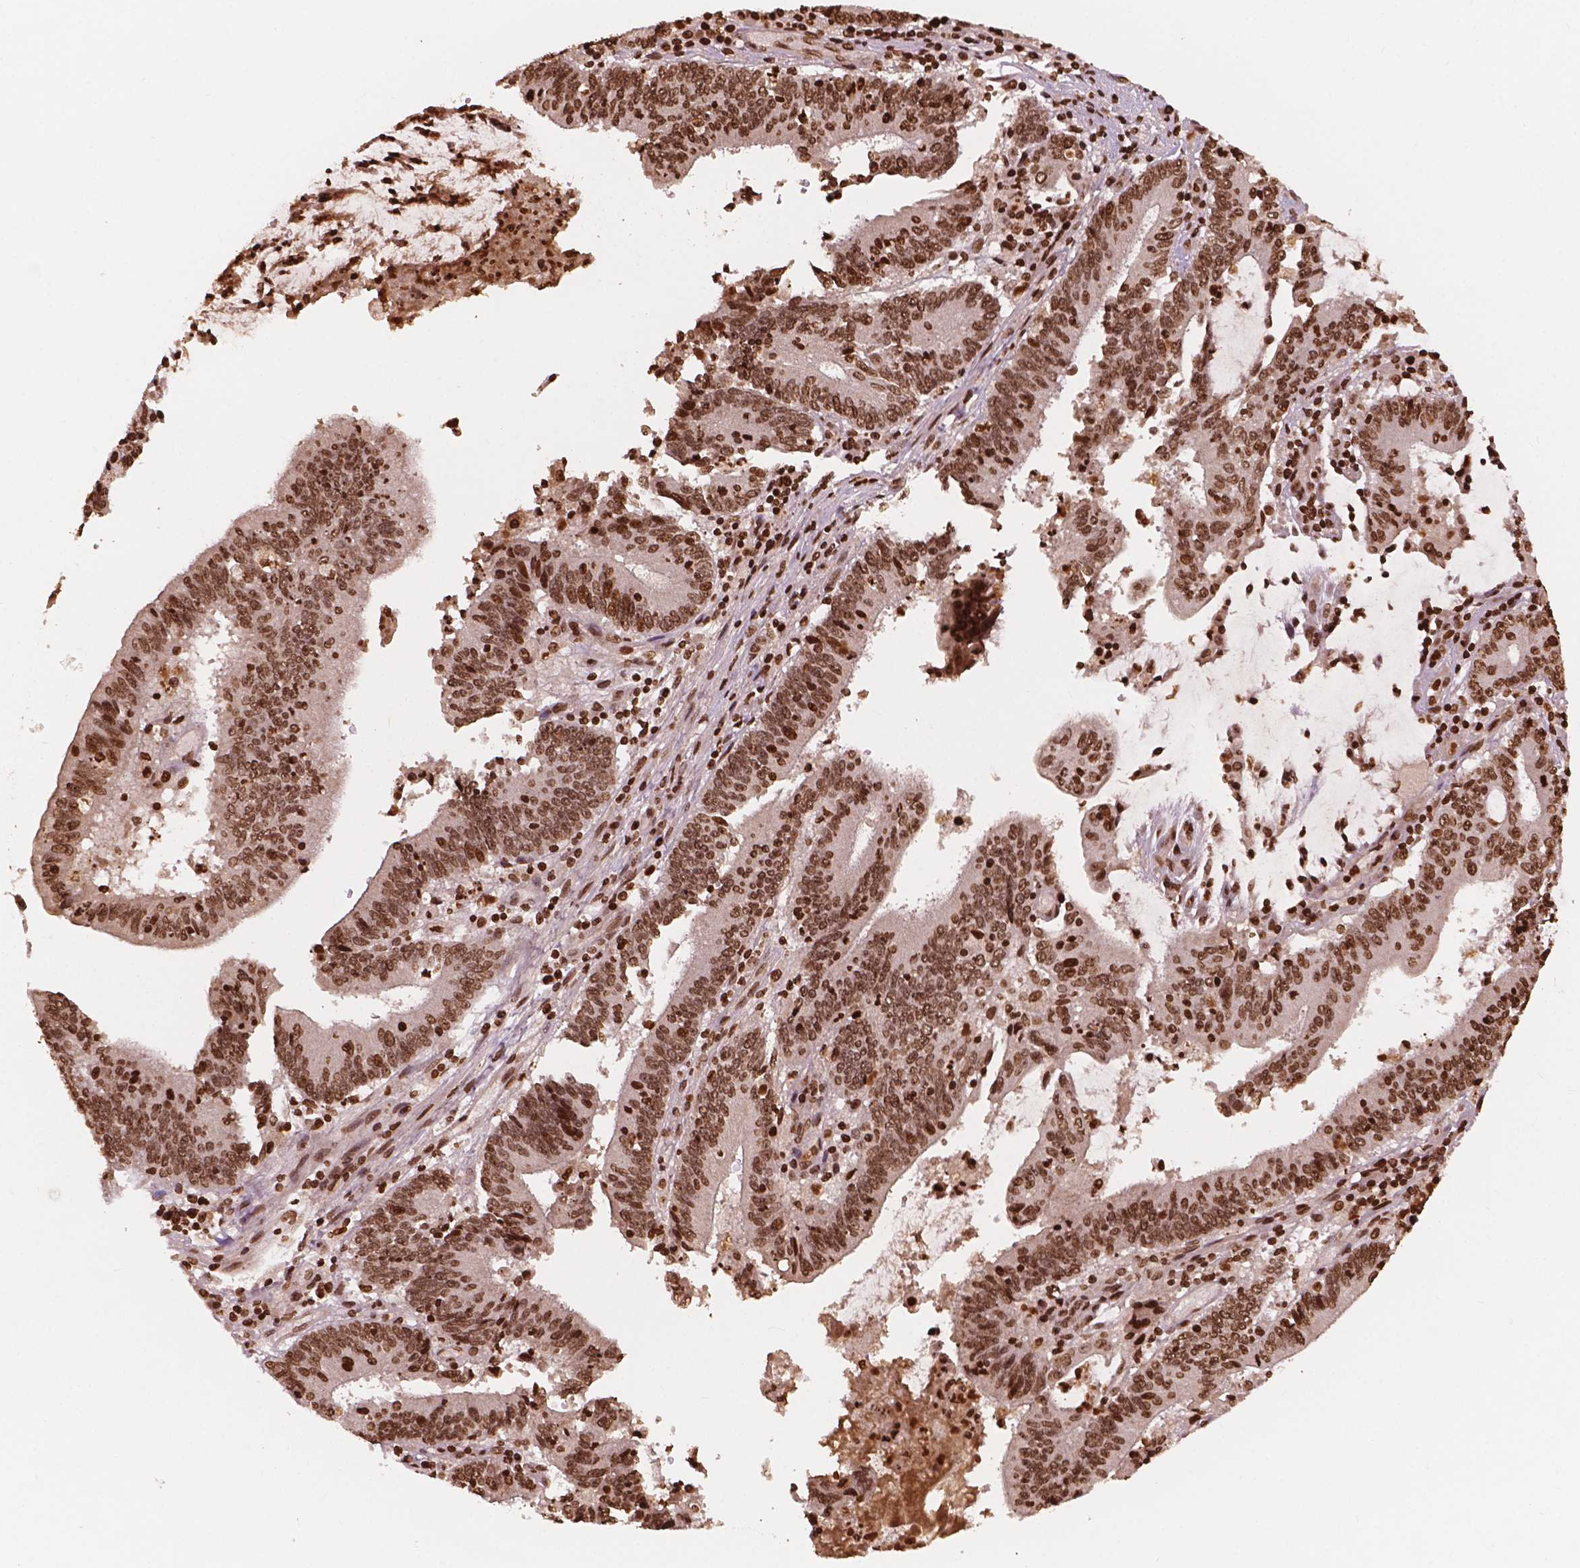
{"staining": {"intensity": "moderate", "quantity": ">75%", "location": "nuclear"}, "tissue": "stomach cancer", "cell_type": "Tumor cells", "image_type": "cancer", "snomed": [{"axis": "morphology", "description": "Adenocarcinoma, NOS"}, {"axis": "topography", "description": "Stomach, upper"}], "caption": "The immunohistochemical stain highlights moderate nuclear staining in tumor cells of stomach cancer (adenocarcinoma) tissue.", "gene": "H3C7", "patient": {"sex": "male", "age": 68}}